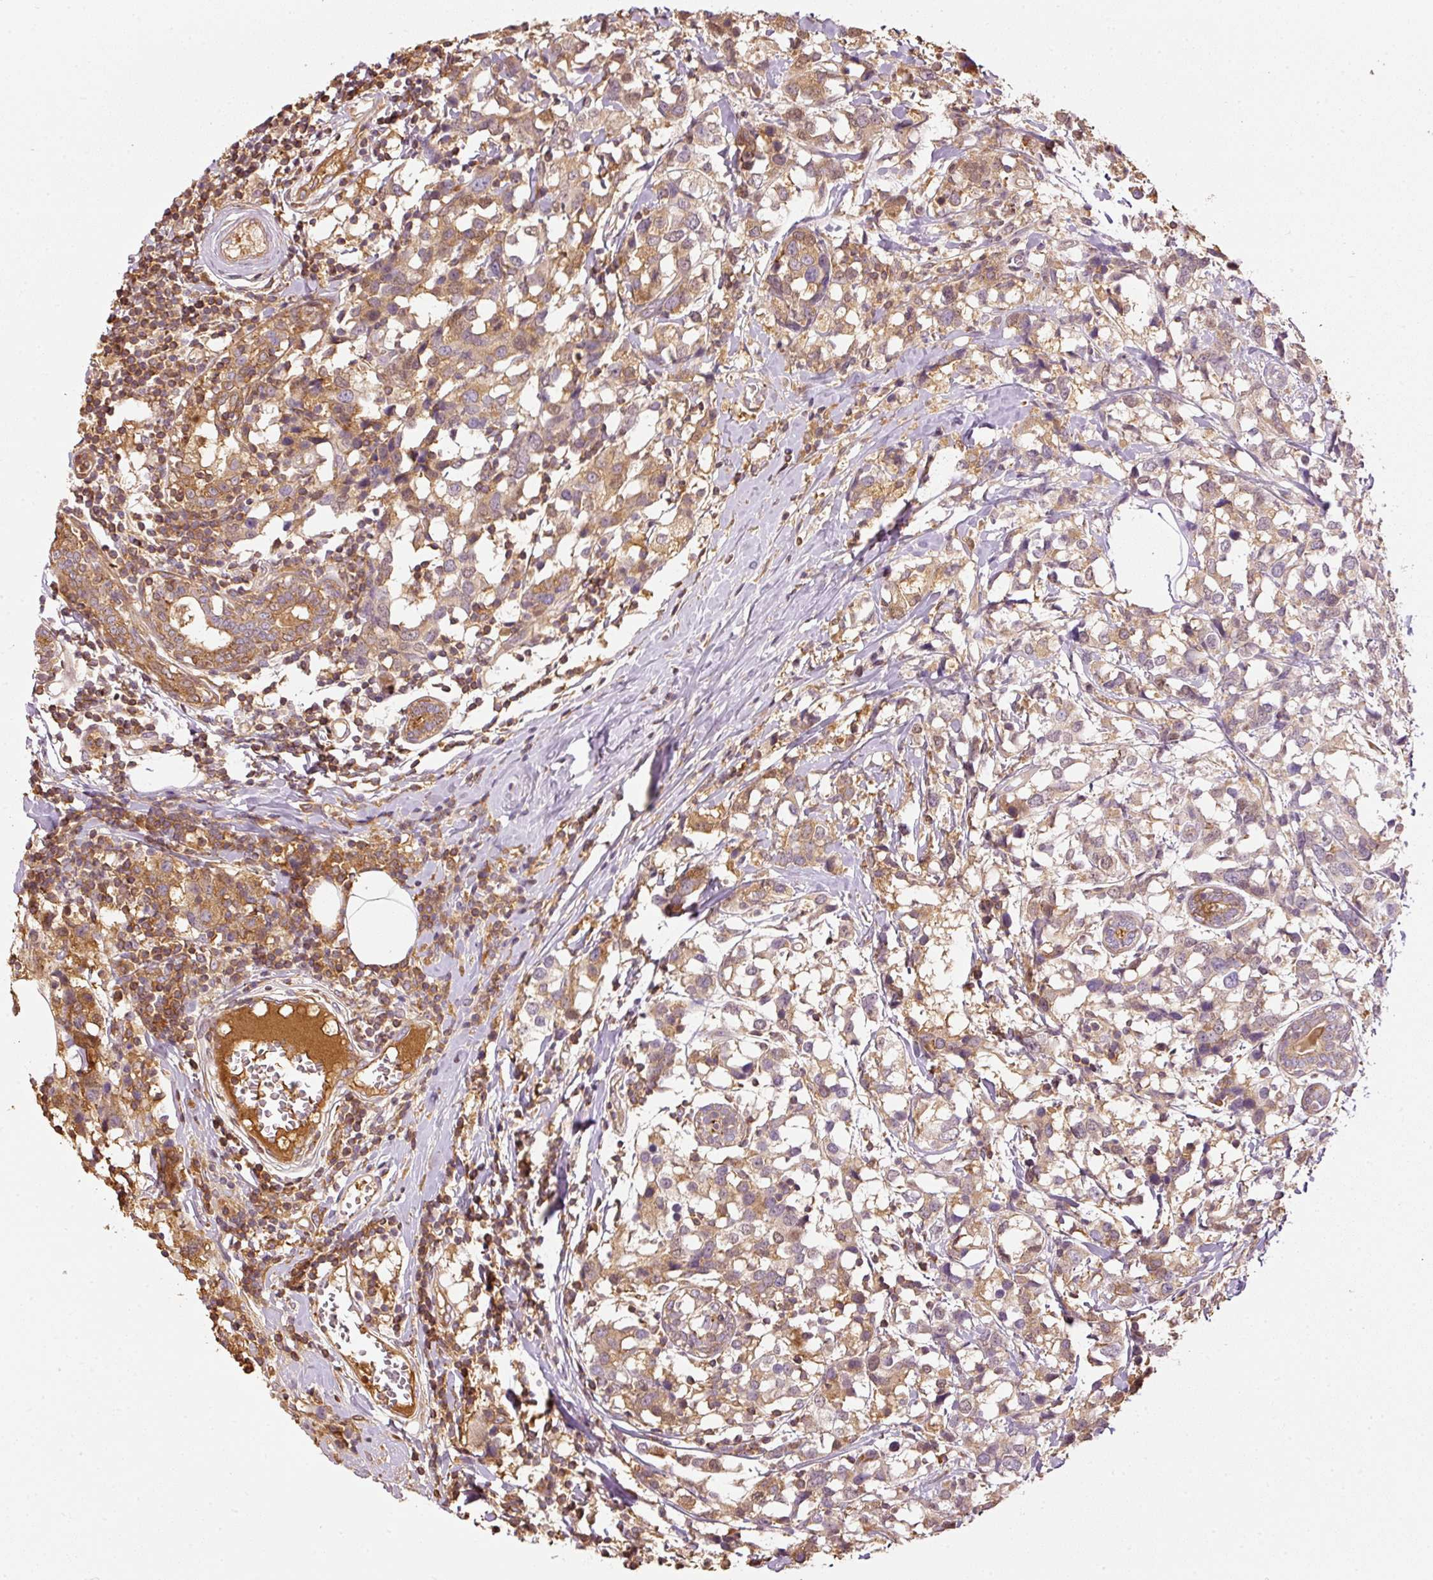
{"staining": {"intensity": "moderate", "quantity": ">75%", "location": "cytoplasmic/membranous"}, "tissue": "breast cancer", "cell_type": "Tumor cells", "image_type": "cancer", "snomed": [{"axis": "morphology", "description": "Lobular carcinoma"}, {"axis": "topography", "description": "Breast"}], "caption": "High-magnification brightfield microscopy of breast lobular carcinoma stained with DAB (3,3'-diaminobenzidine) (brown) and counterstained with hematoxylin (blue). tumor cells exhibit moderate cytoplasmic/membranous staining is appreciated in approximately>75% of cells.", "gene": "SERPING1", "patient": {"sex": "female", "age": 59}}